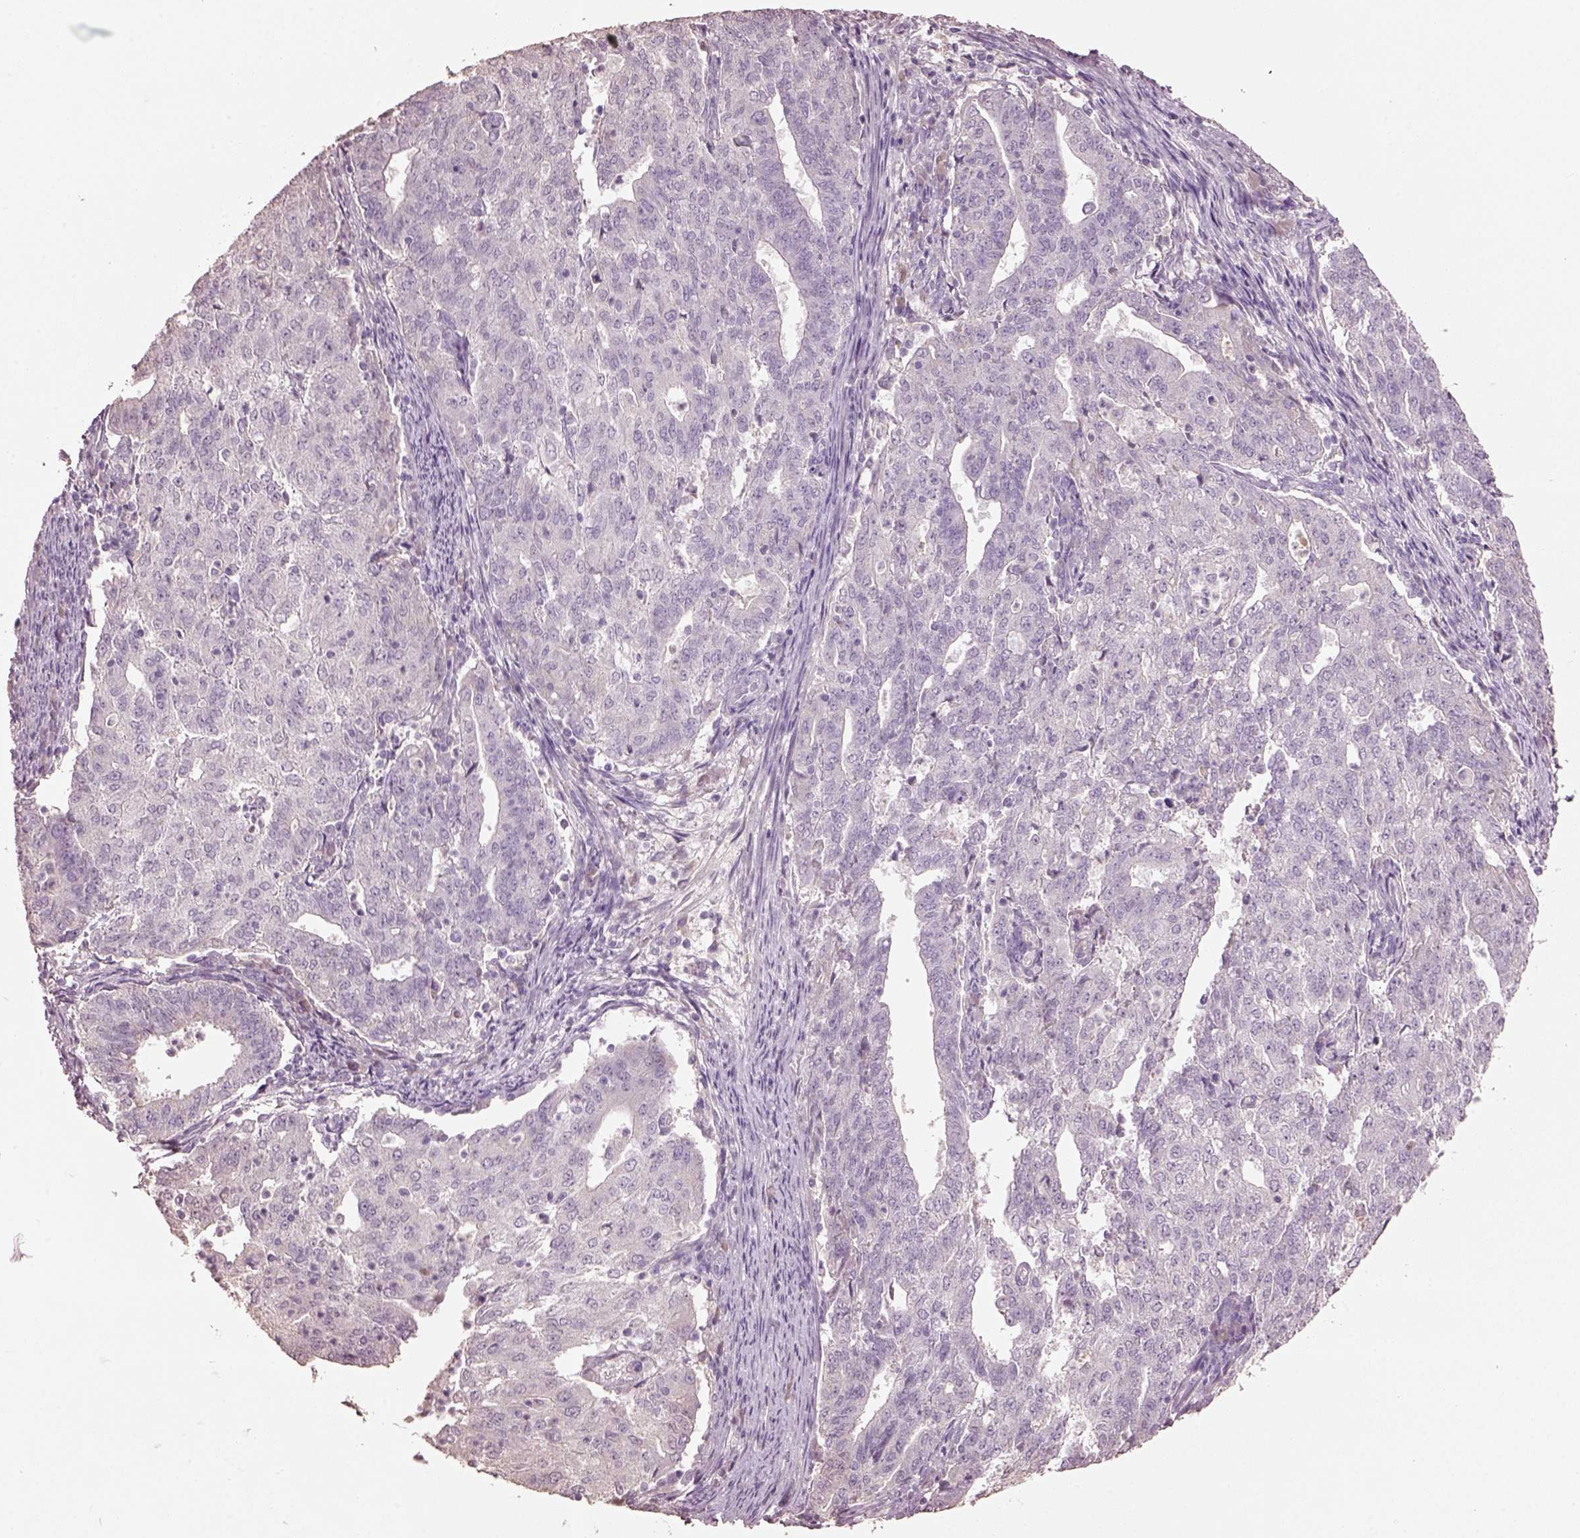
{"staining": {"intensity": "negative", "quantity": "none", "location": "none"}, "tissue": "endometrial cancer", "cell_type": "Tumor cells", "image_type": "cancer", "snomed": [{"axis": "morphology", "description": "Adenocarcinoma, NOS"}, {"axis": "topography", "description": "Endometrium"}], "caption": "Human adenocarcinoma (endometrial) stained for a protein using immunohistochemistry (IHC) displays no staining in tumor cells.", "gene": "KCNIP3", "patient": {"sex": "female", "age": 82}}